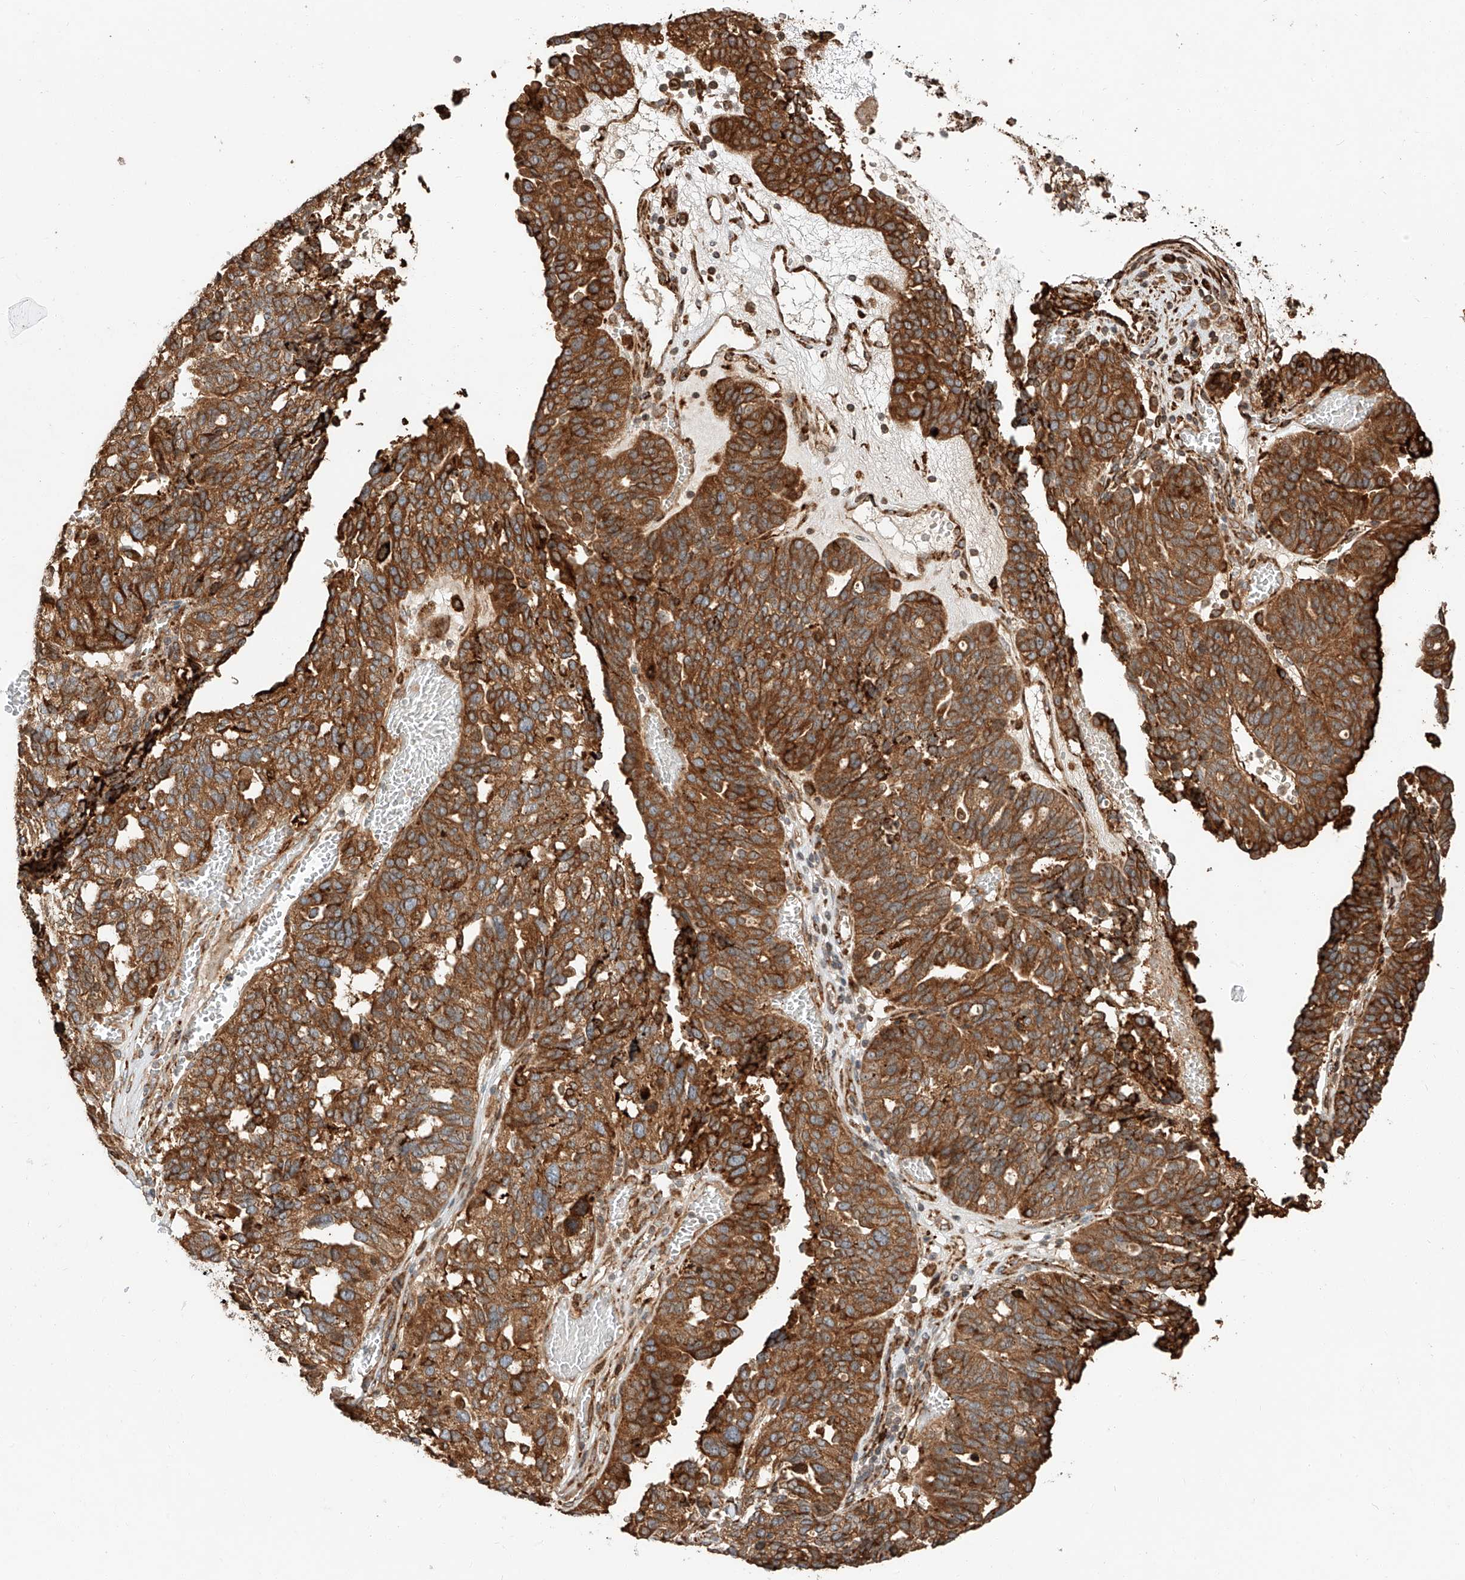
{"staining": {"intensity": "strong", "quantity": ">75%", "location": "cytoplasmic/membranous"}, "tissue": "ovarian cancer", "cell_type": "Tumor cells", "image_type": "cancer", "snomed": [{"axis": "morphology", "description": "Cystadenocarcinoma, serous, NOS"}, {"axis": "topography", "description": "Ovary"}], "caption": "A histopathology image of serous cystadenocarcinoma (ovarian) stained for a protein exhibits strong cytoplasmic/membranous brown staining in tumor cells. The staining was performed using DAB (3,3'-diaminobenzidine) to visualize the protein expression in brown, while the nuclei were stained in blue with hematoxylin (Magnification: 20x).", "gene": "ZNF84", "patient": {"sex": "female", "age": 59}}